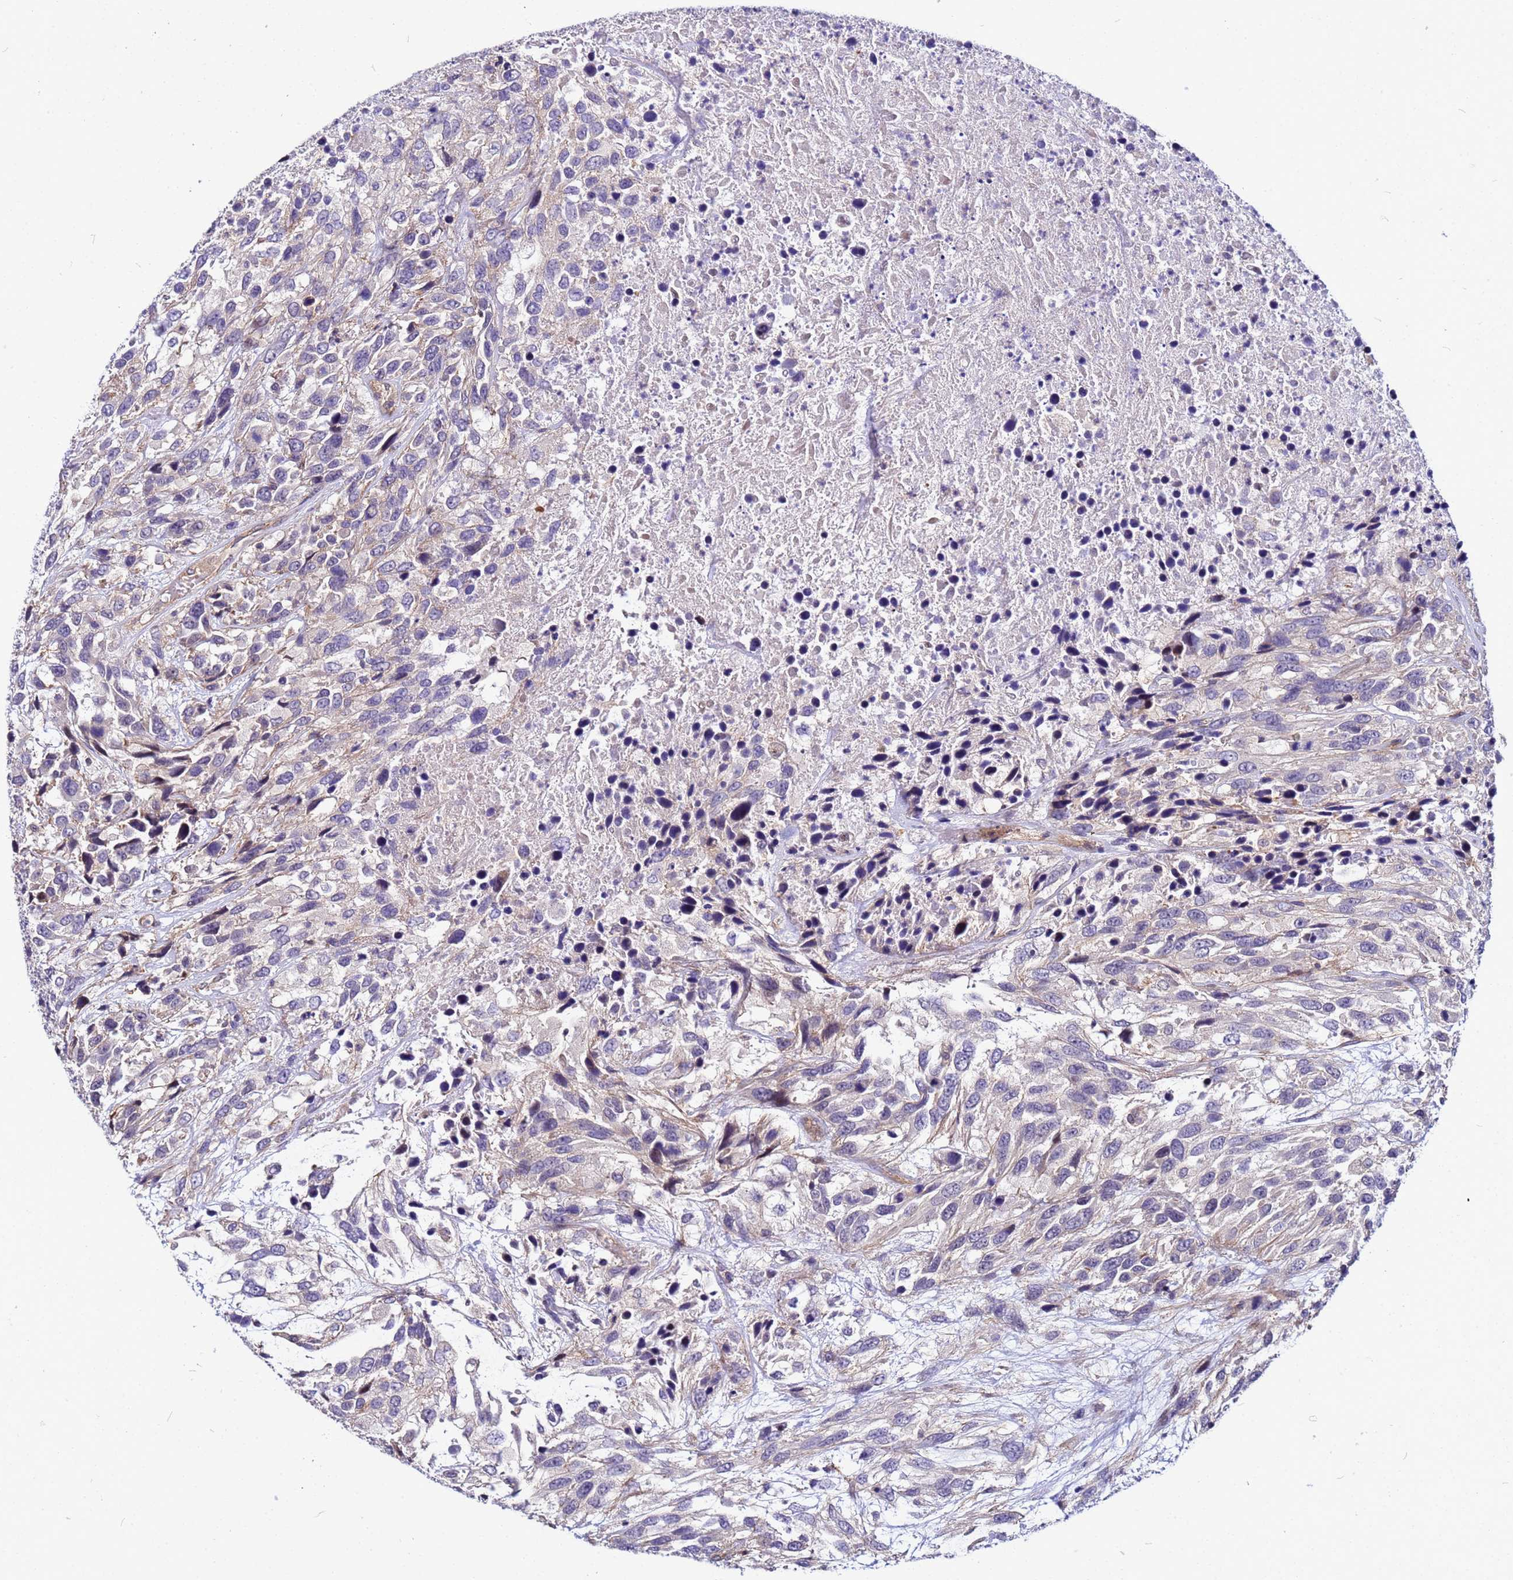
{"staining": {"intensity": "weak", "quantity": "<25%", "location": "cytoplasmic/membranous"}, "tissue": "urothelial cancer", "cell_type": "Tumor cells", "image_type": "cancer", "snomed": [{"axis": "morphology", "description": "Urothelial carcinoma, High grade"}, {"axis": "topography", "description": "Urinary bladder"}], "caption": "Immunohistochemistry histopathology image of neoplastic tissue: human high-grade urothelial carcinoma stained with DAB demonstrates no significant protein staining in tumor cells.", "gene": "STK38", "patient": {"sex": "female", "age": 70}}